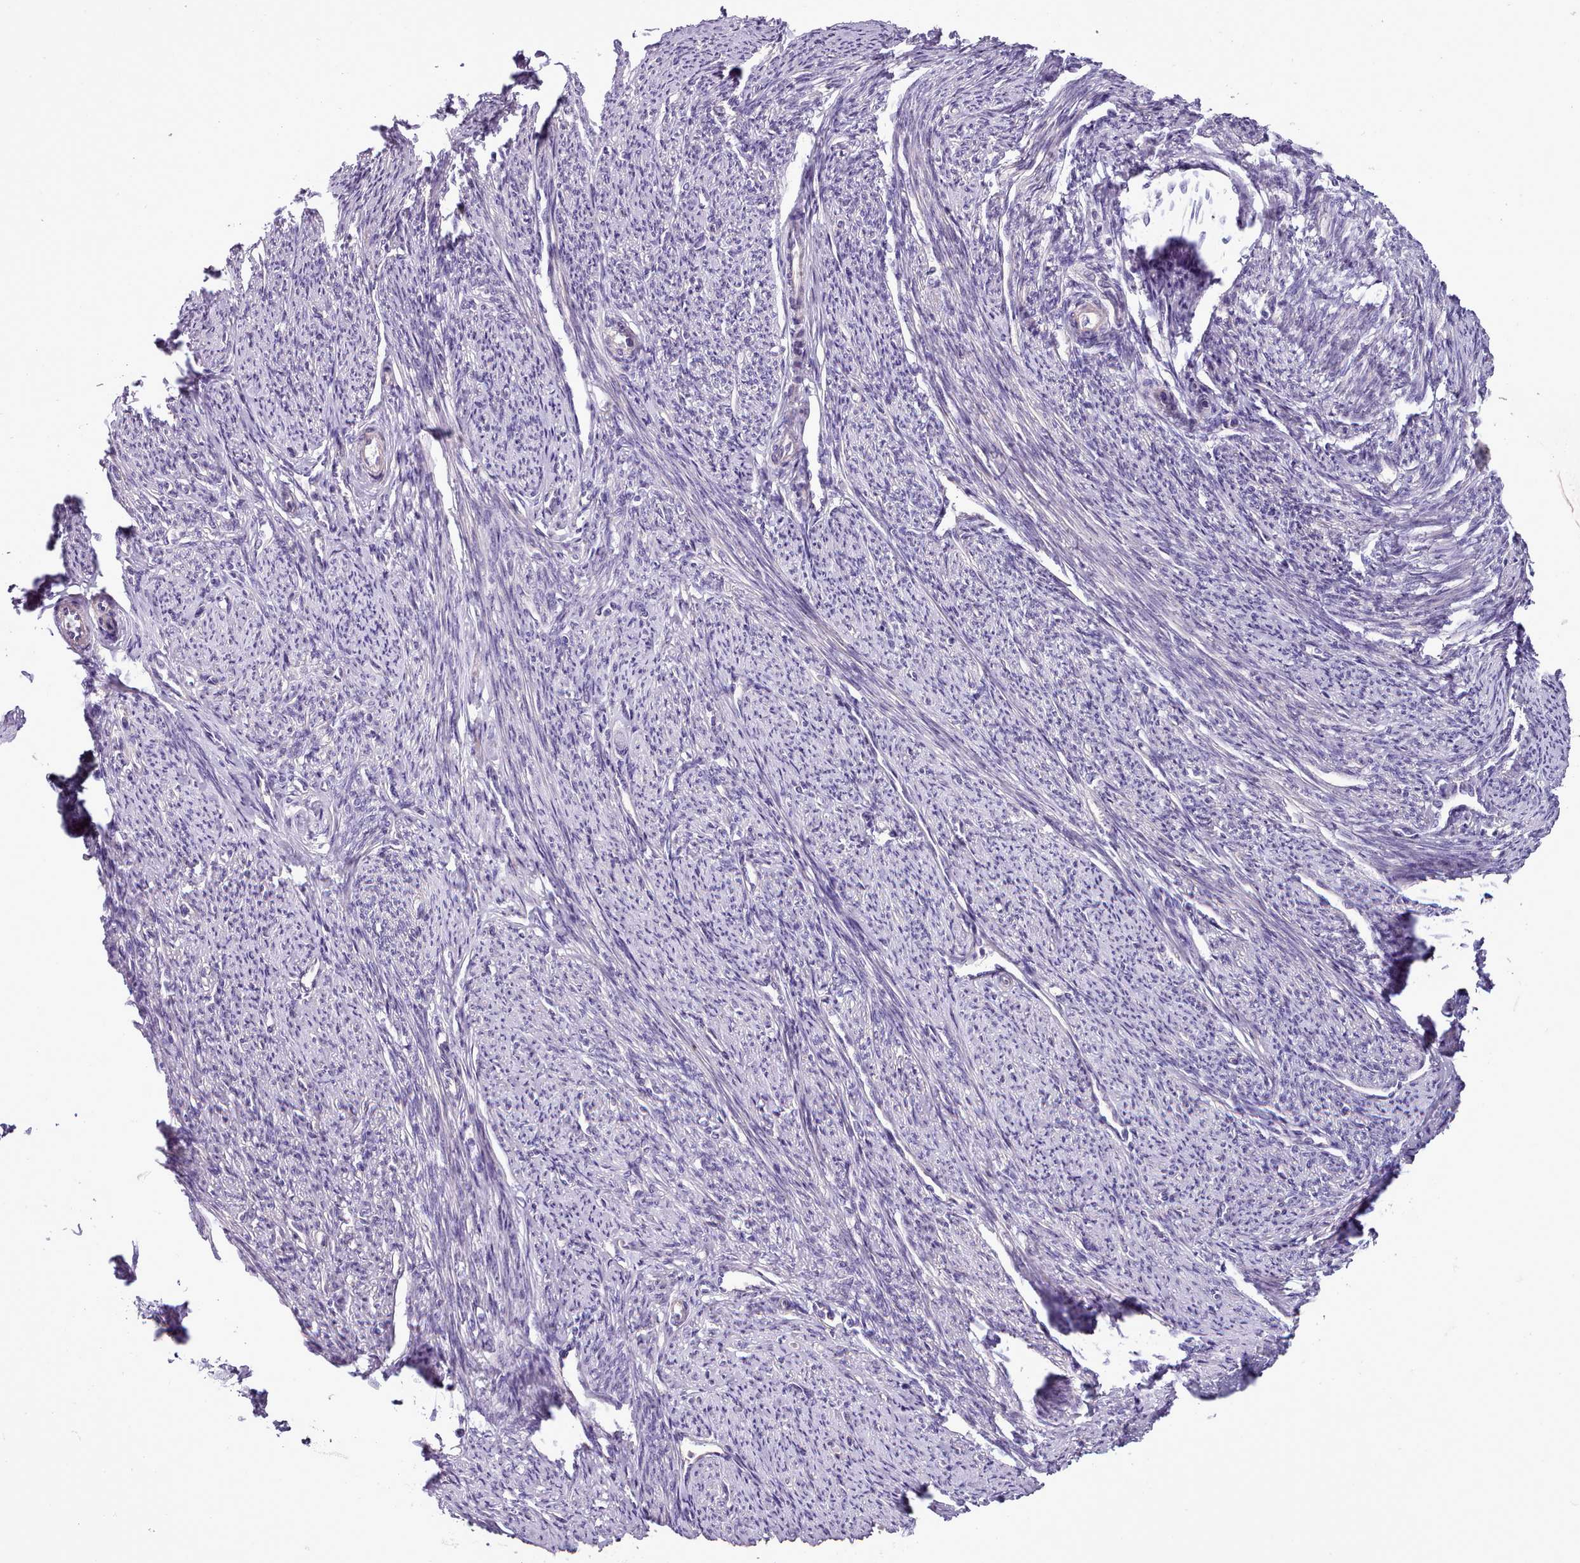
{"staining": {"intensity": "moderate", "quantity": "25%-75%", "location": "cytoplasmic/membranous"}, "tissue": "smooth muscle", "cell_type": "Smooth muscle cells", "image_type": "normal", "snomed": [{"axis": "morphology", "description": "Normal tissue, NOS"}, {"axis": "topography", "description": "Smooth muscle"}, {"axis": "topography", "description": "Uterus"}], "caption": "DAB immunohistochemical staining of unremarkable smooth muscle displays moderate cytoplasmic/membranous protein staining in about 25%-75% of smooth muscle cells.", "gene": "SETX", "patient": {"sex": "female", "age": 59}}